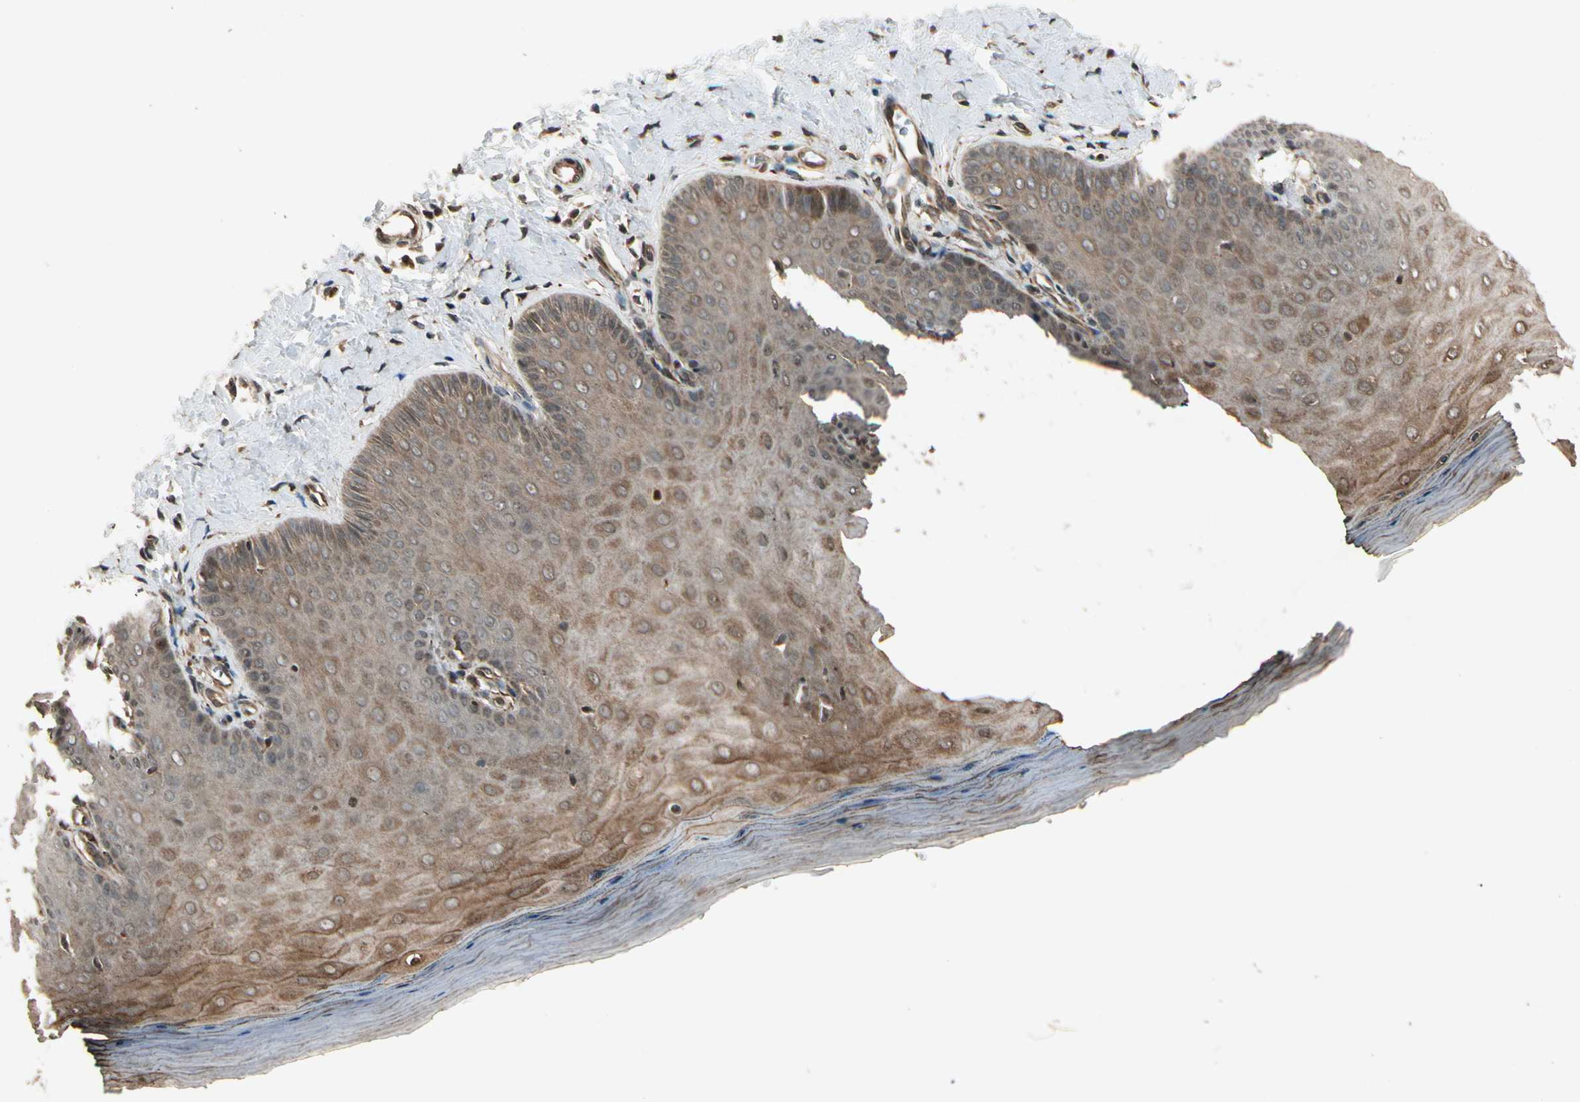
{"staining": {"intensity": "moderate", "quantity": ">75%", "location": "cytoplasmic/membranous"}, "tissue": "cervix", "cell_type": "Squamous epithelial cells", "image_type": "normal", "snomed": [{"axis": "morphology", "description": "Normal tissue, NOS"}, {"axis": "topography", "description": "Cervix"}], "caption": "Protein staining of benign cervix demonstrates moderate cytoplasmic/membranous positivity in about >75% of squamous epithelial cells. The protein is stained brown, and the nuclei are stained in blue (DAB (3,3'-diaminobenzidine) IHC with brightfield microscopy, high magnification).", "gene": "GLUL", "patient": {"sex": "female", "age": 55}}